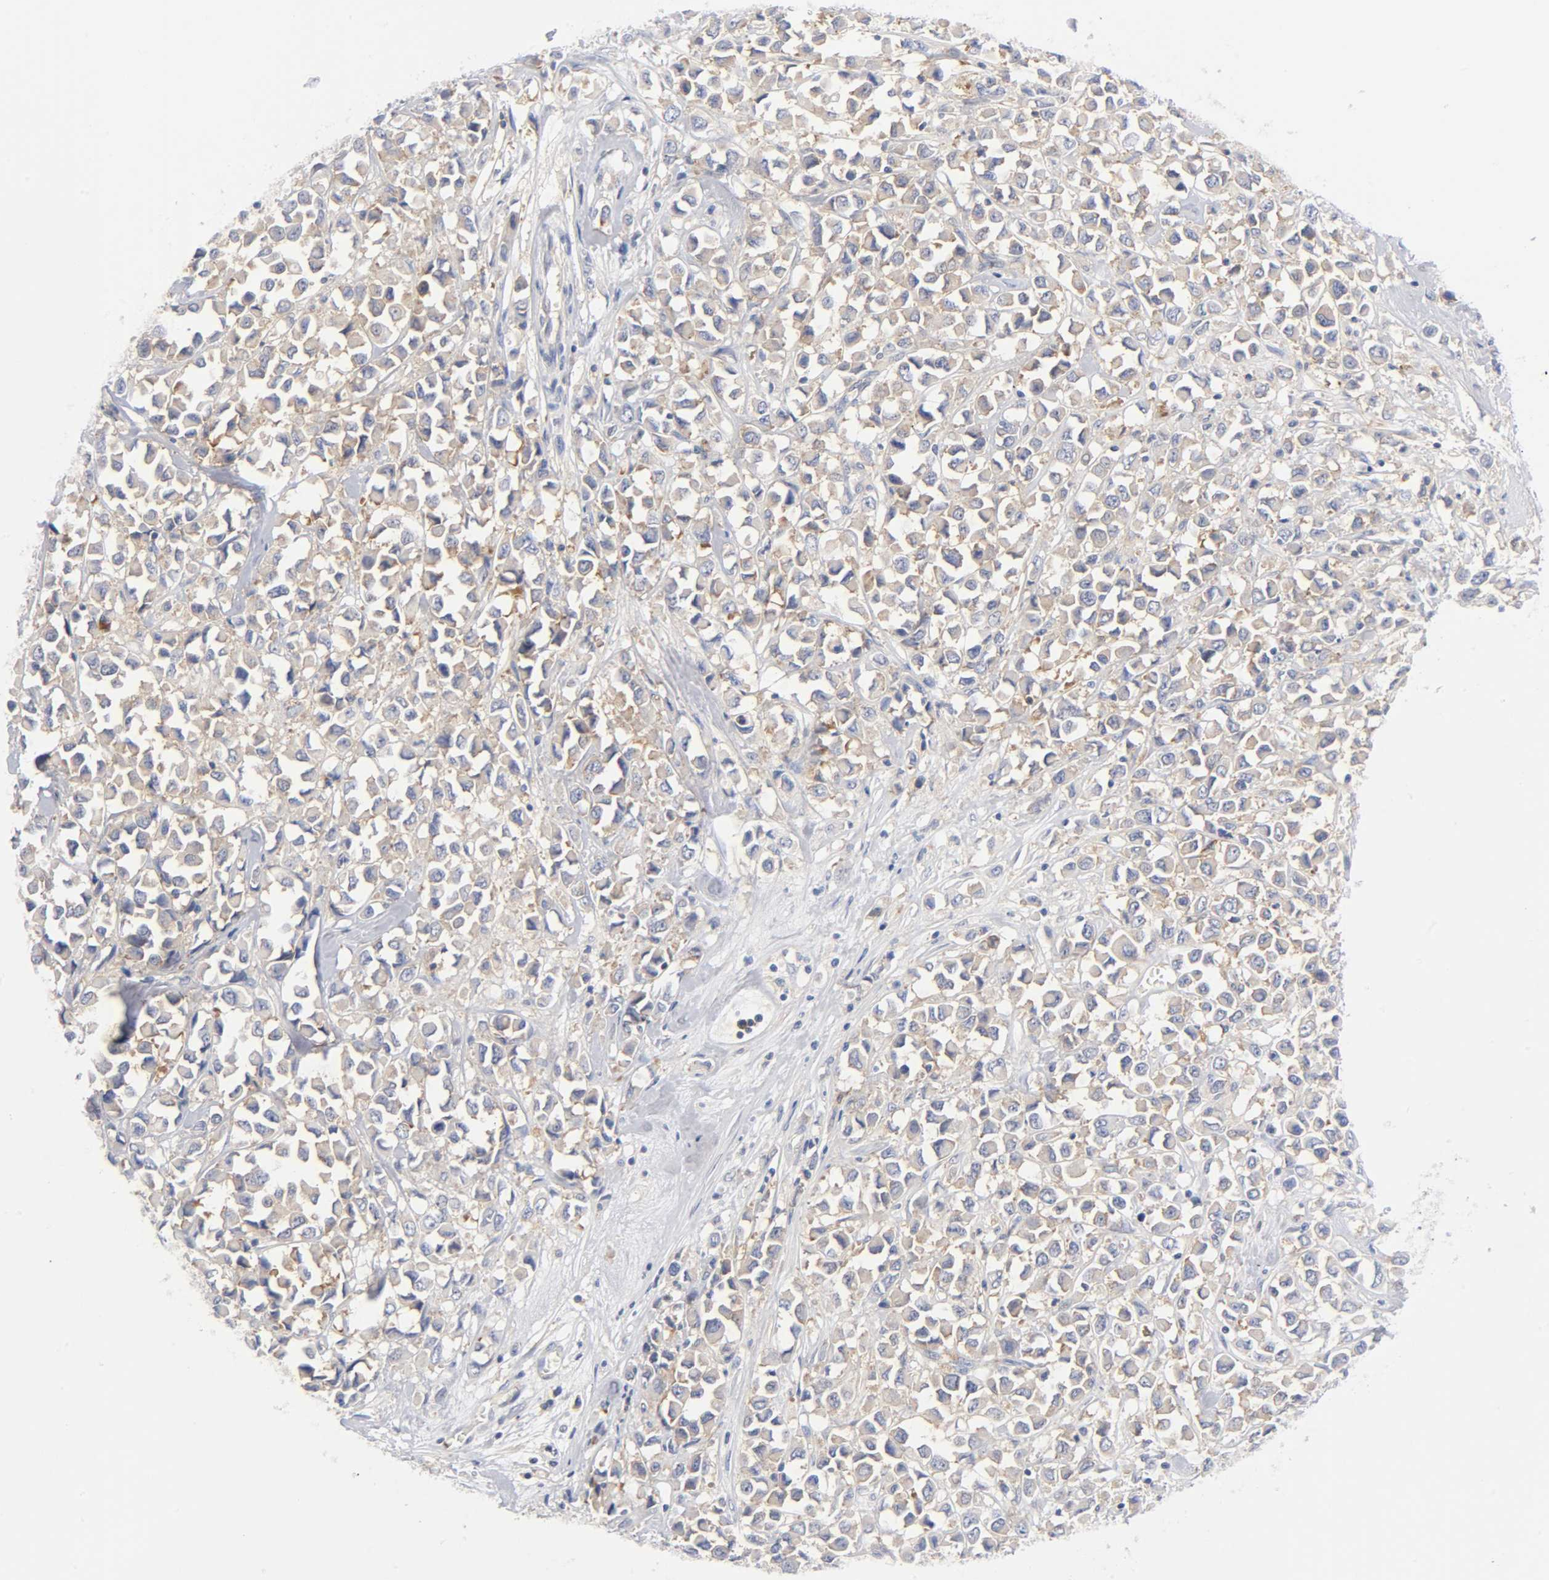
{"staining": {"intensity": "weak", "quantity": ">75%", "location": "cytoplasmic/membranous"}, "tissue": "breast cancer", "cell_type": "Tumor cells", "image_type": "cancer", "snomed": [{"axis": "morphology", "description": "Duct carcinoma"}, {"axis": "topography", "description": "Breast"}], "caption": "Intraductal carcinoma (breast) tissue shows weak cytoplasmic/membranous staining in approximately >75% of tumor cells", "gene": "CD86", "patient": {"sex": "female", "age": 61}}